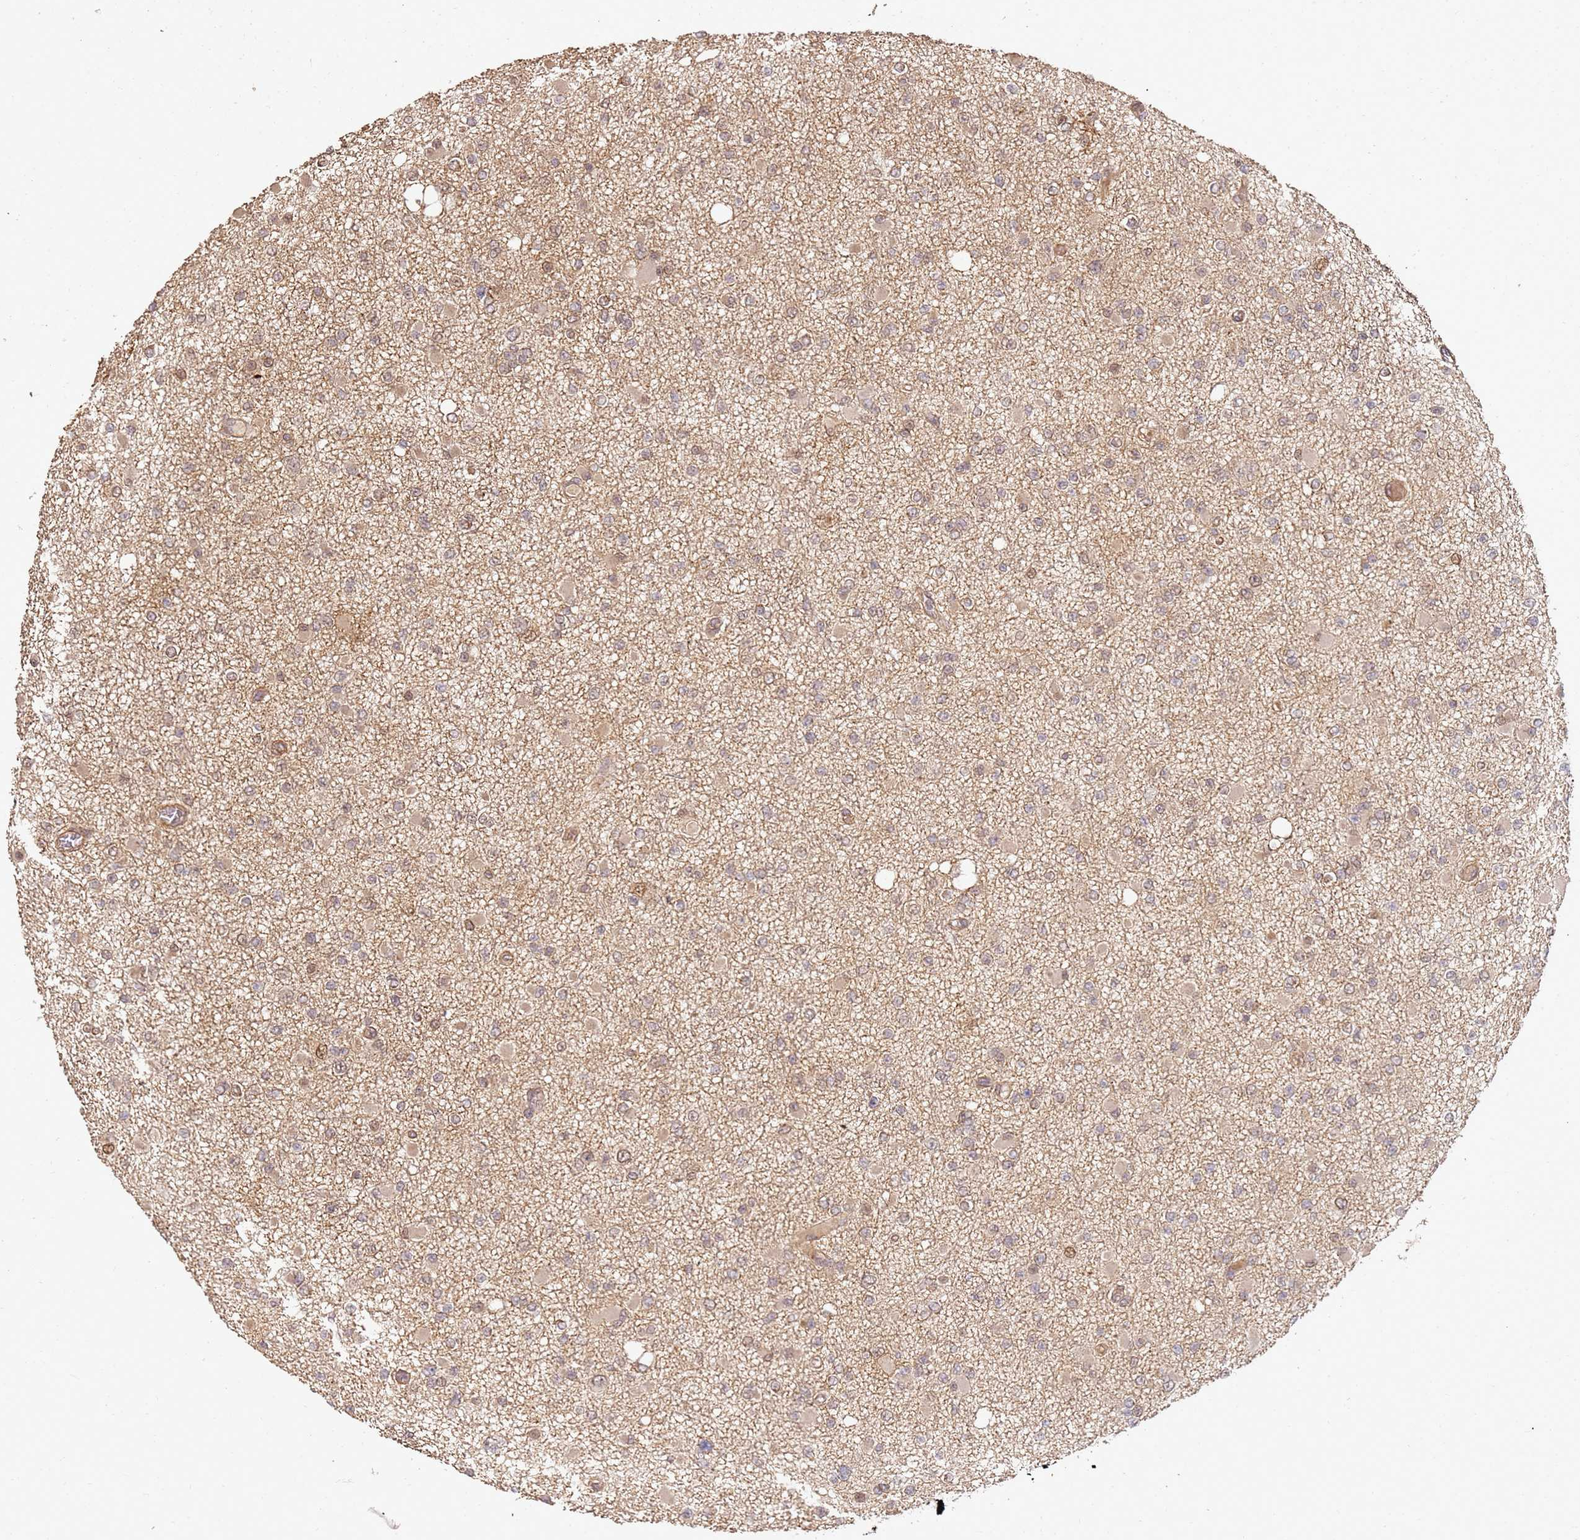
{"staining": {"intensity": "moderate", "quantity": "<25%", "location": "nuclear"}, "tissue": "glioma", "cell_type": "Tumor cells", "image_type": "cancer", "snomed": [{"axis": "morphology", "description": "Glioma, malignant, Low grade"}, {"axis": "topography", "description": "Brain"}], "caption": "Approximately <25% of tumor cells in glioma demonstrate moderate nuclear protein expression as visualized by brown immunohistochemical staining.", "gene": "ST18", "patient": {"sex": "female", "age": 22}}